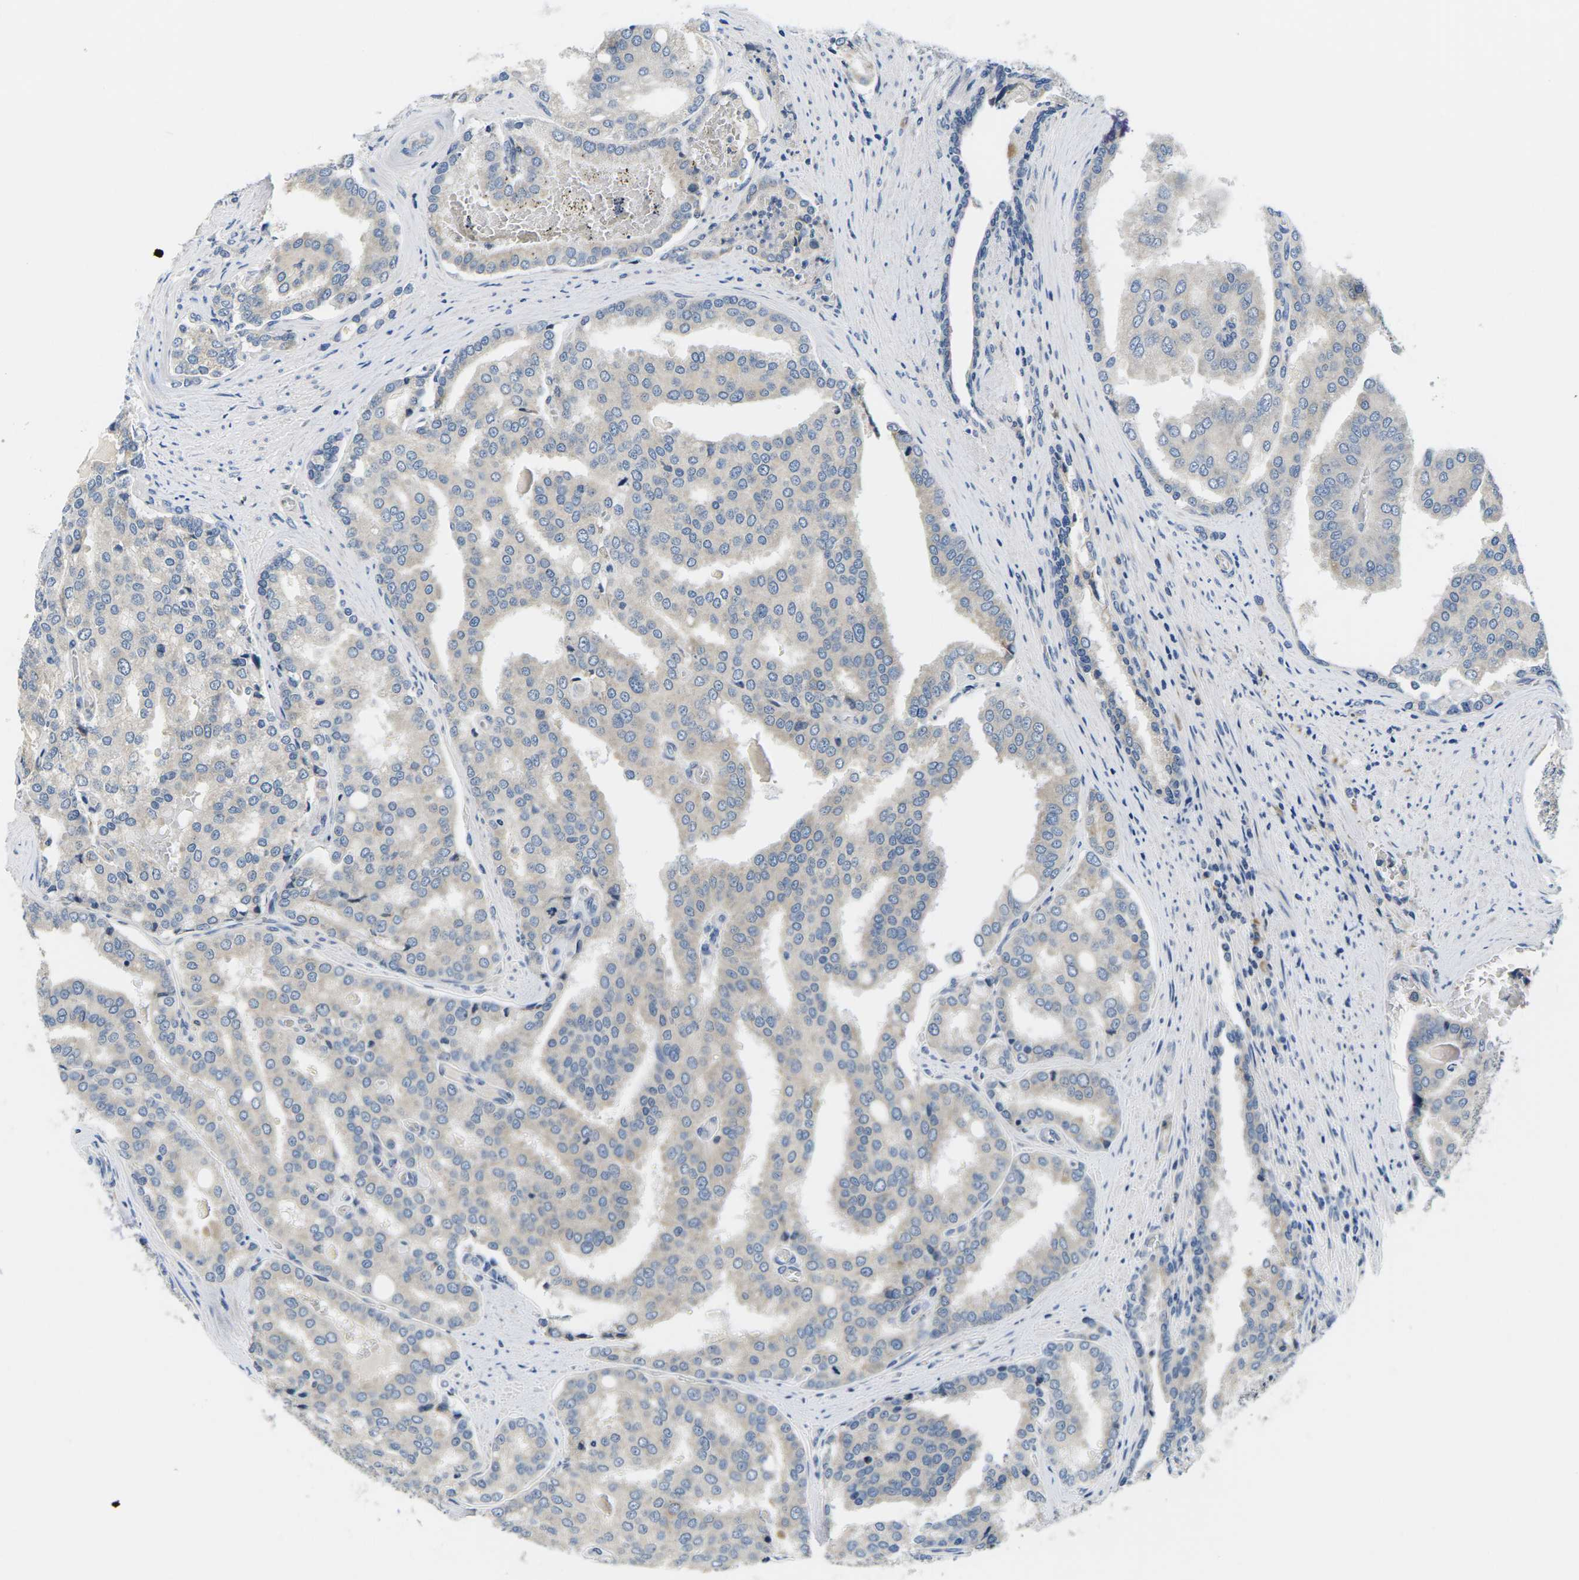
{"staining": {"intensity": "negative", "quantity": "none", "location": "none"}, "tissue": "prostate cancer", "cell_type": "Tumor cells", "image_type": "cancer", "snomed": [{"axis": "morphology", "description": "Adenocarcinoma, High grade"}, {"axis": "topography", "description": "Prostate"}], "caption": "A photomicrograph of prostate cancer stained for a protein shows no brown staining in tumor cells. The staining was performed using DAB to visualize the protein expression in brown, while the nuclei were stained in blue with hematoxylin (Magnification: 20x).", "gene": "ERGIC3", "patient": {"sex": "male", "age": 50}}